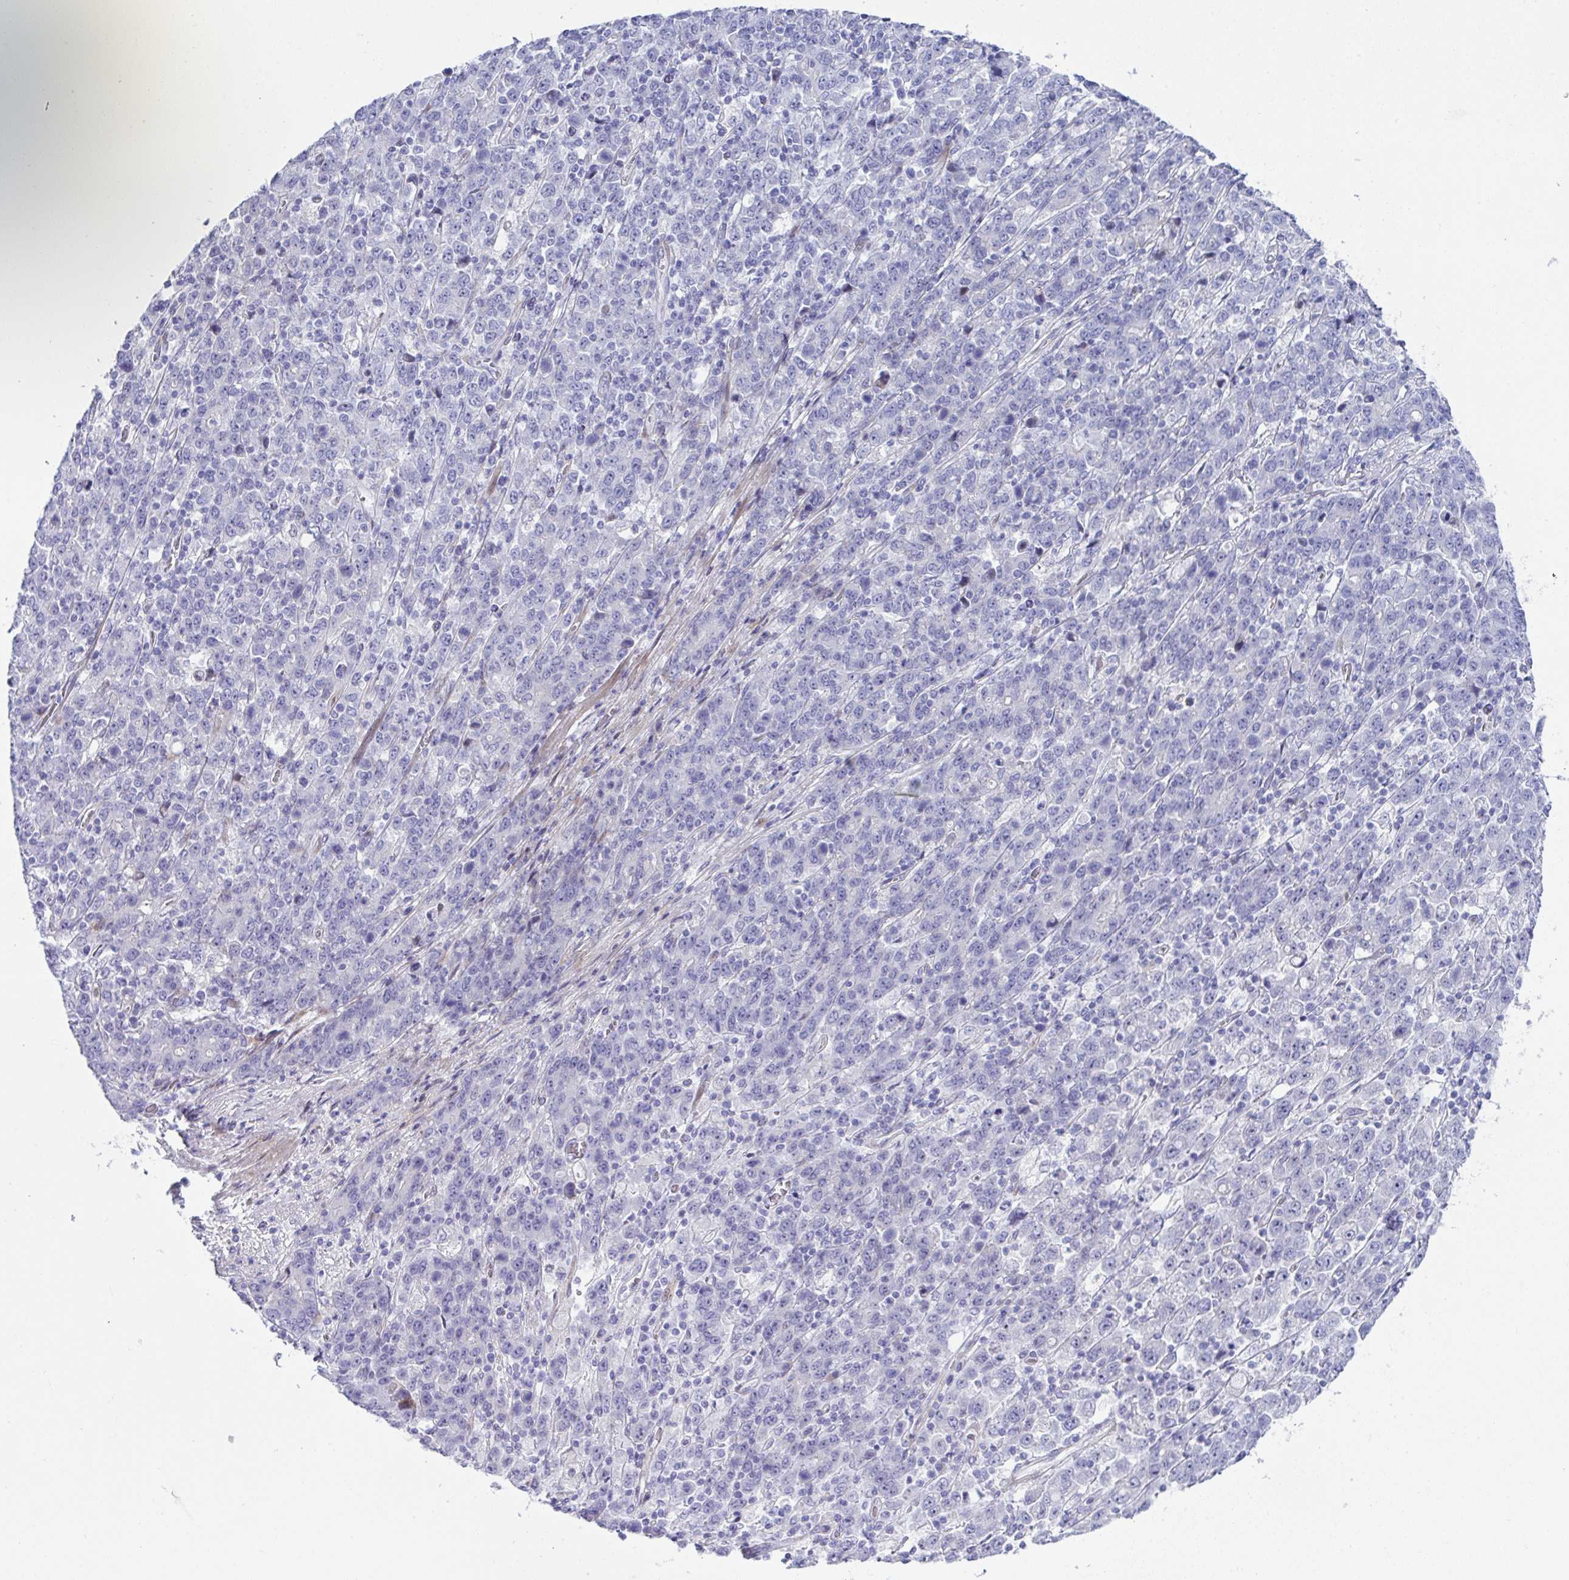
{"staining": {"intensity": "negative", "quantity": "none", "location": "none"}, "tissue": "stomach cancer", "cell_type": "Tumor cells", "image_type": "cancer", "snomed": [{"axis": "morphology", "description": "Adenocarcinoma, NOS"}, {"axis": "topography", "description": "Stomach, upper"}], "caption": "IHC photomicrograph of neoplastic tissue: human stomach cancer (adenocarcinoma) stained with DAB shows no significant protein expression in tumor cells.", "gene": "ZNF713", "patient": {"sex": "male", "age": 69}}